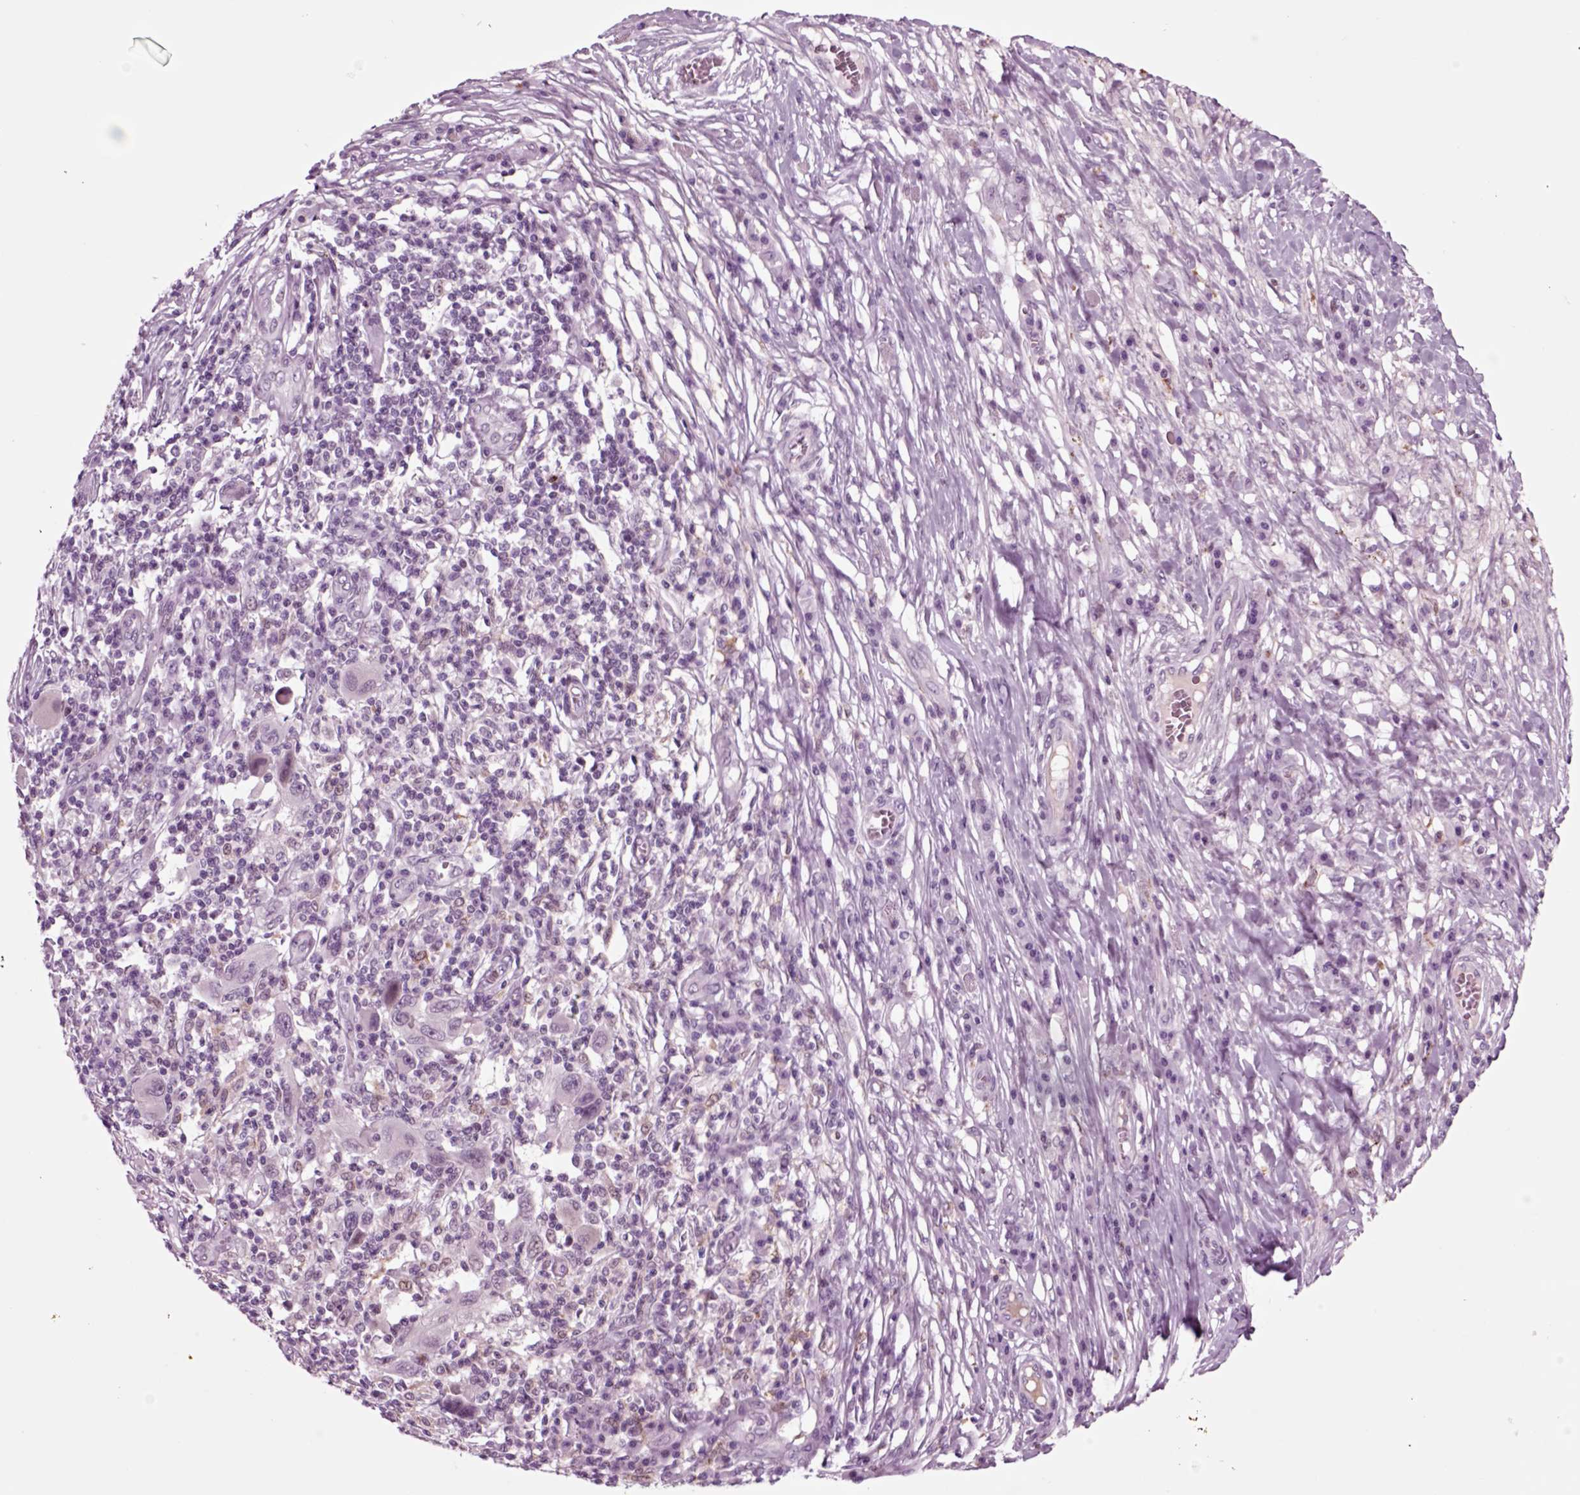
{"staining": {"intensity": "negative", "quantity": "none", "location": "none"}, "tissue": "melanoma", "cell_type": "Tumor cells", "image_type": "cancer", "snomed": [{"axis": "morphology", "description": "Malignant melanoma, NOS"}, {"axis": "topography", "description": "Skin"}], "caption": "A high-resolution photomicrograph shows immunohistochemistry staining of melanoma, which demonstrates no significant staining in tumor cells. Nuclei are stained in blue.", "gene": "CHGB", "patient": {"sex": "male", "age": 53}}